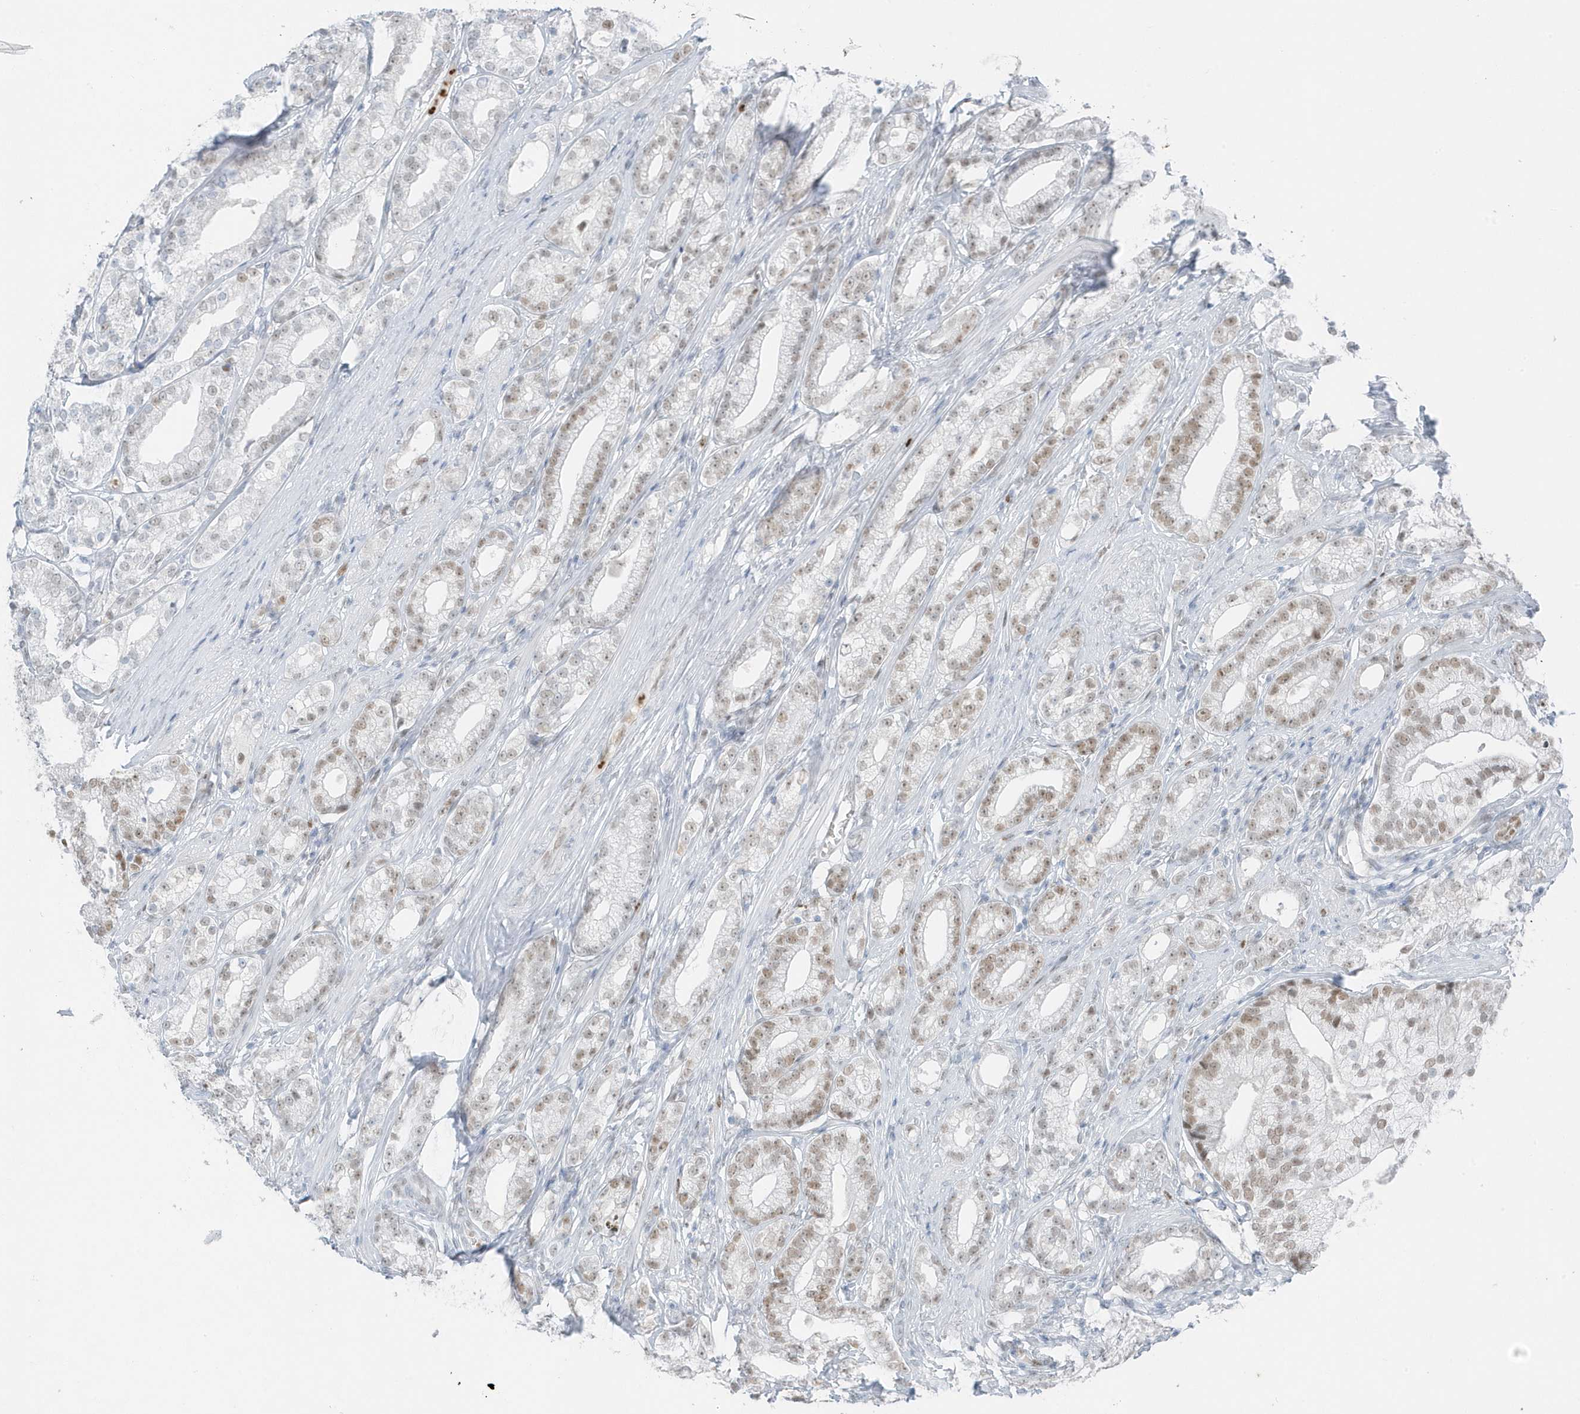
{"staining": {"intensity": "weak", "quantity": "25%-75%", "location": "nuclear"}, "tissue": "prostate cancer", "cell_type": "Tumor cells", "image_type": "cancer", "snomed": [{"axis": "morphology", "description": "Adenocarcinoma, High grade"}, {"axis": "topography", "description": "Prostate"}], "caption": "Immunohistochemistry image of human prostate cancer stained for a protein (brown), which demonstrates low levels of weak nuclear expression in approximately 25%-75% of tumor cells.", "gene": "SMIM34", "patient": {"sex": "male", "age": 69}}